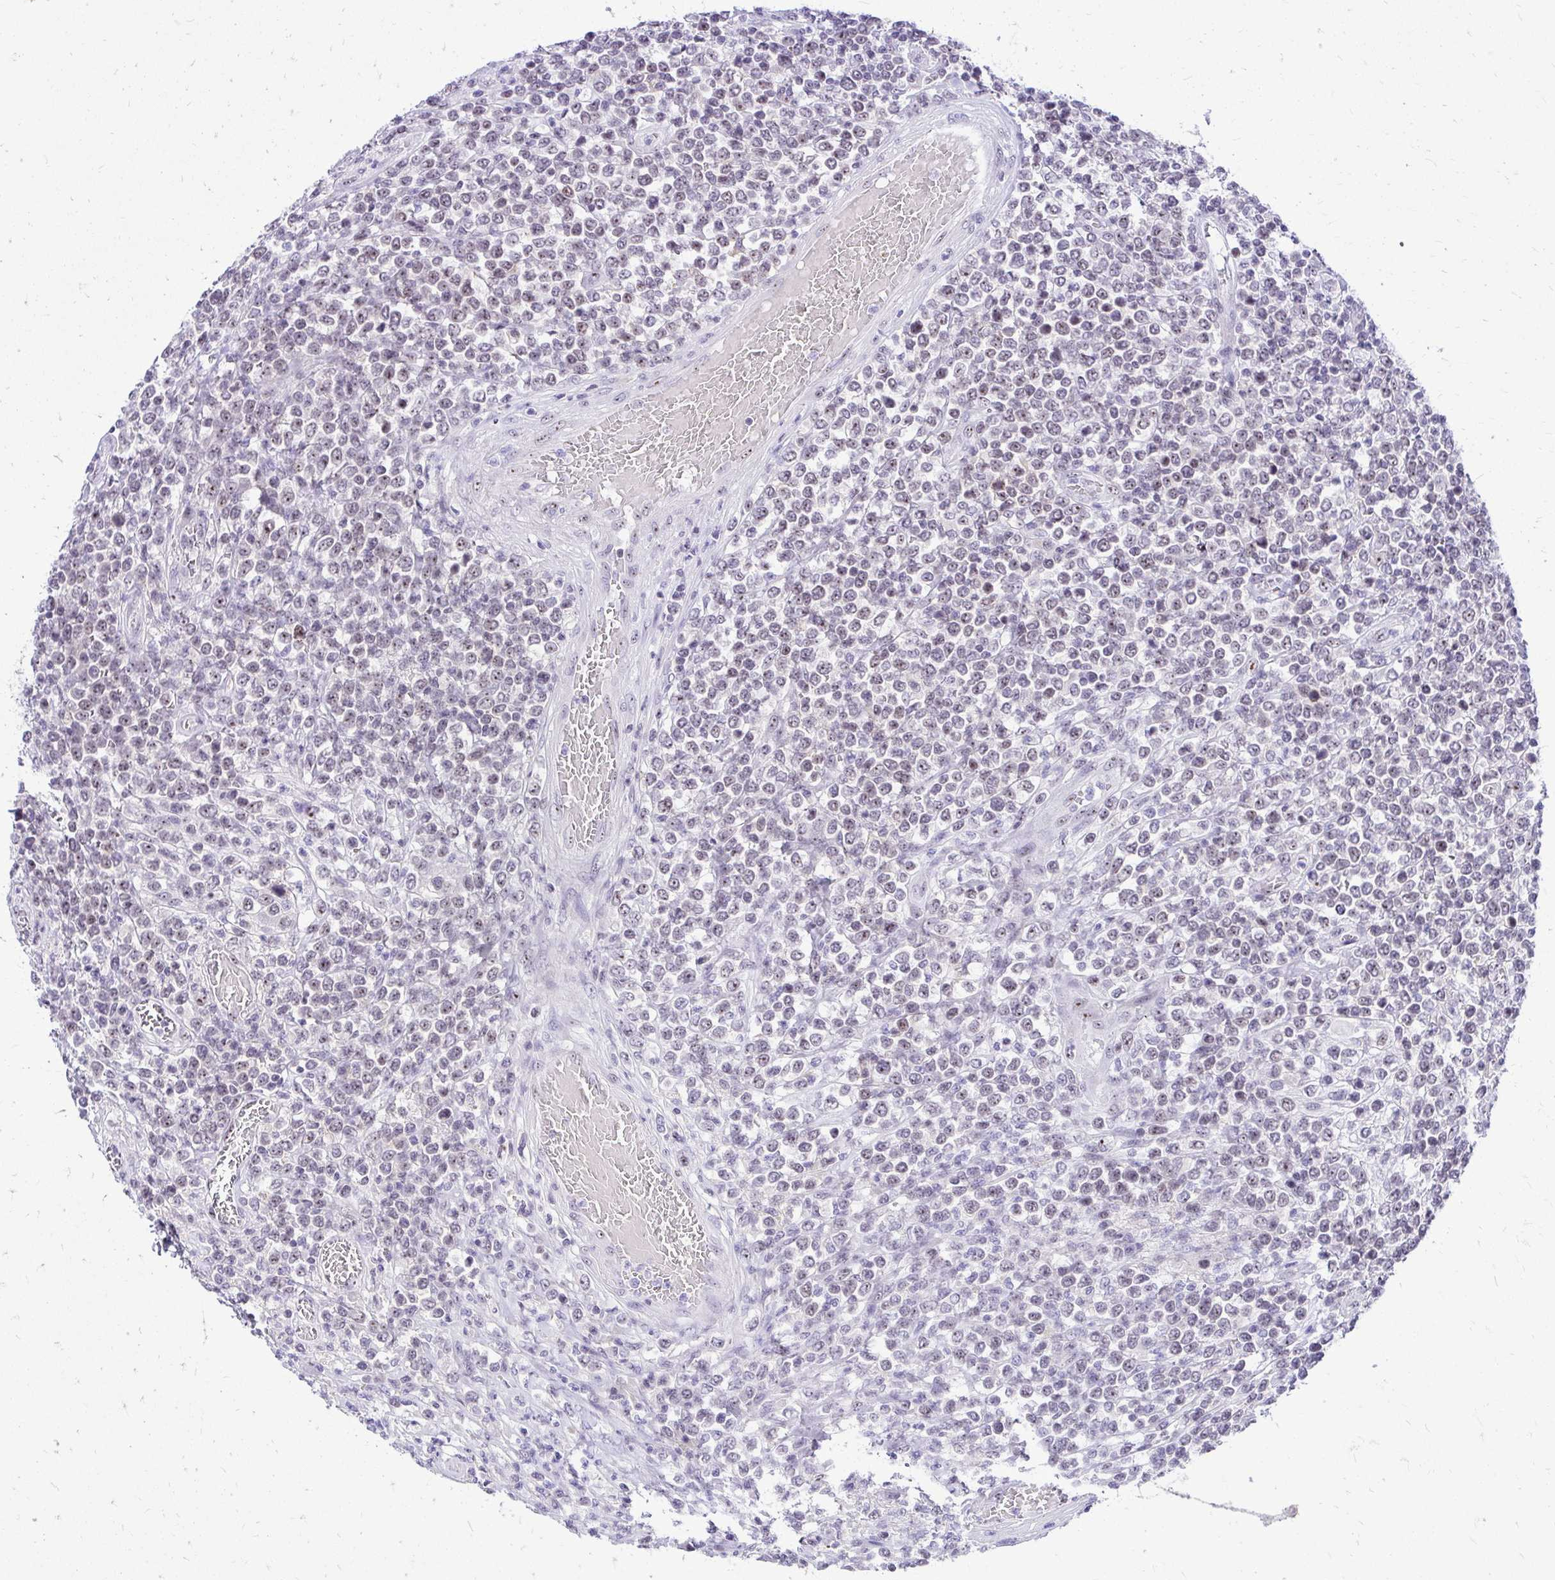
{"staining": {"intensity": "weak", "quantity": "<25%", "location": "nuclear"}, "tissue": "lymphoma", "cell_type": "Tumor cells", "image_type": "cancer", "snomed": [{"axis": "morphology", "description": "Malignant lymphoma, non-Hodgkin's type, High grade"}, {"axis": "topography", "description": "Soft tissue"}], "caption": "Immunohistochemical staining of malignant lymphoma, non-Hodgkin's type (high-grade) shows no significant staining in tumor cells. The staining is performed using DAB brown chromogen with nuclei counter-stained in using hematoxylin.", "gene": "NIFK", "patient": {"sex": "female", "age": 56}}